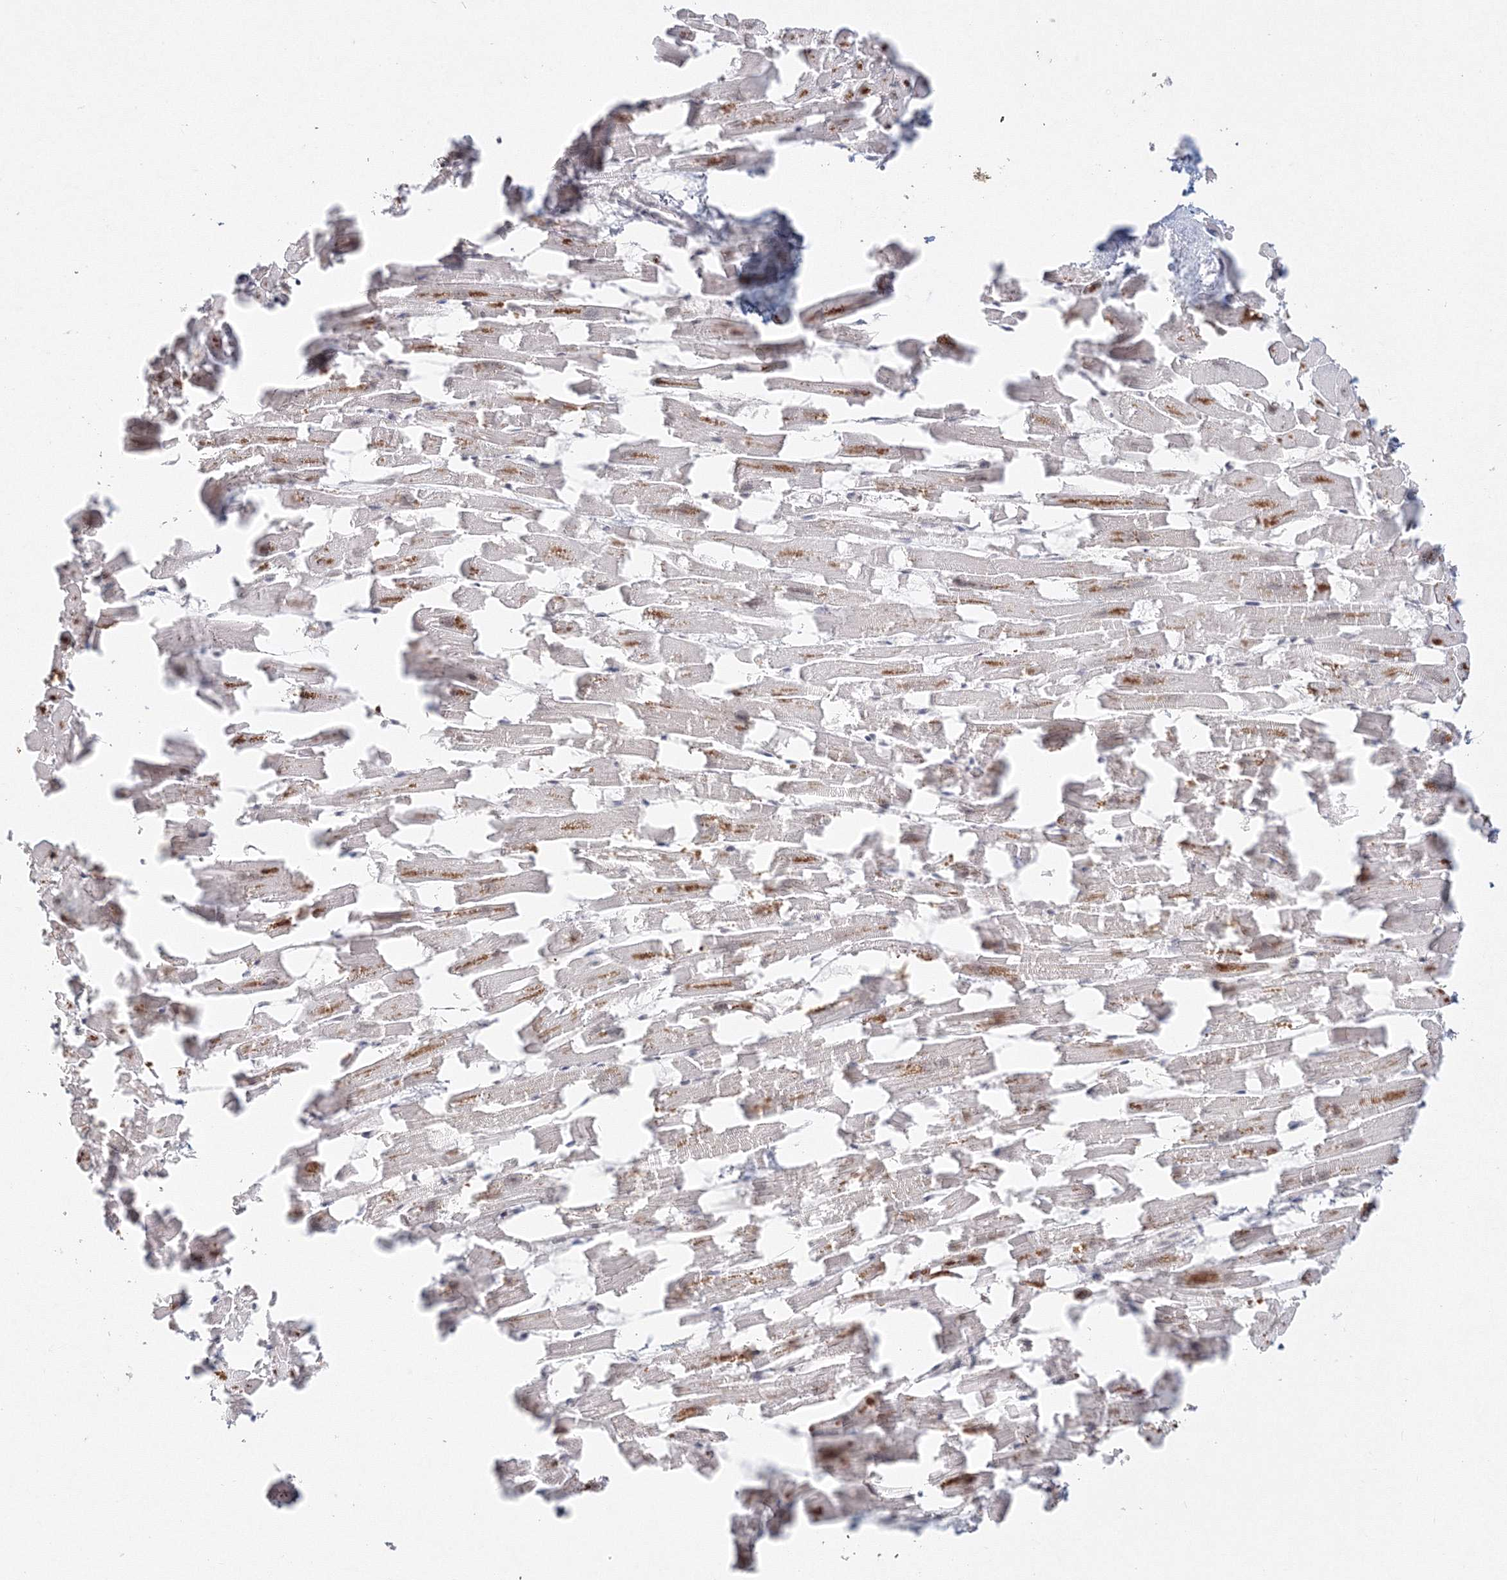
{"staining": {"intensity": "moderate", "quantity": ">75%", "location": "cytoplasmic/membranous"}, "tissue": "heart muscle", "cell_type": "Cardiomyocytes", "image_type": "normal", "snomed": [{"axis": "morphology", "description": "Normal tissue, NOS"}, {"axis": "topography", "description": "Heart"}], "caption": "Protein staining by IHC exhibits moderate cytoplasmic/membranous positivity in approximately >75% of cardiomyocytes in unremarkable heart muscle. The staining was performed using DAB (3,3'-diaminobenzidine), with brown indicating positive protein expression. Nuclei are stained blue with hematoxylin.", "gene": "IWS1", "patient": {"sex": "female", "age": 64}}